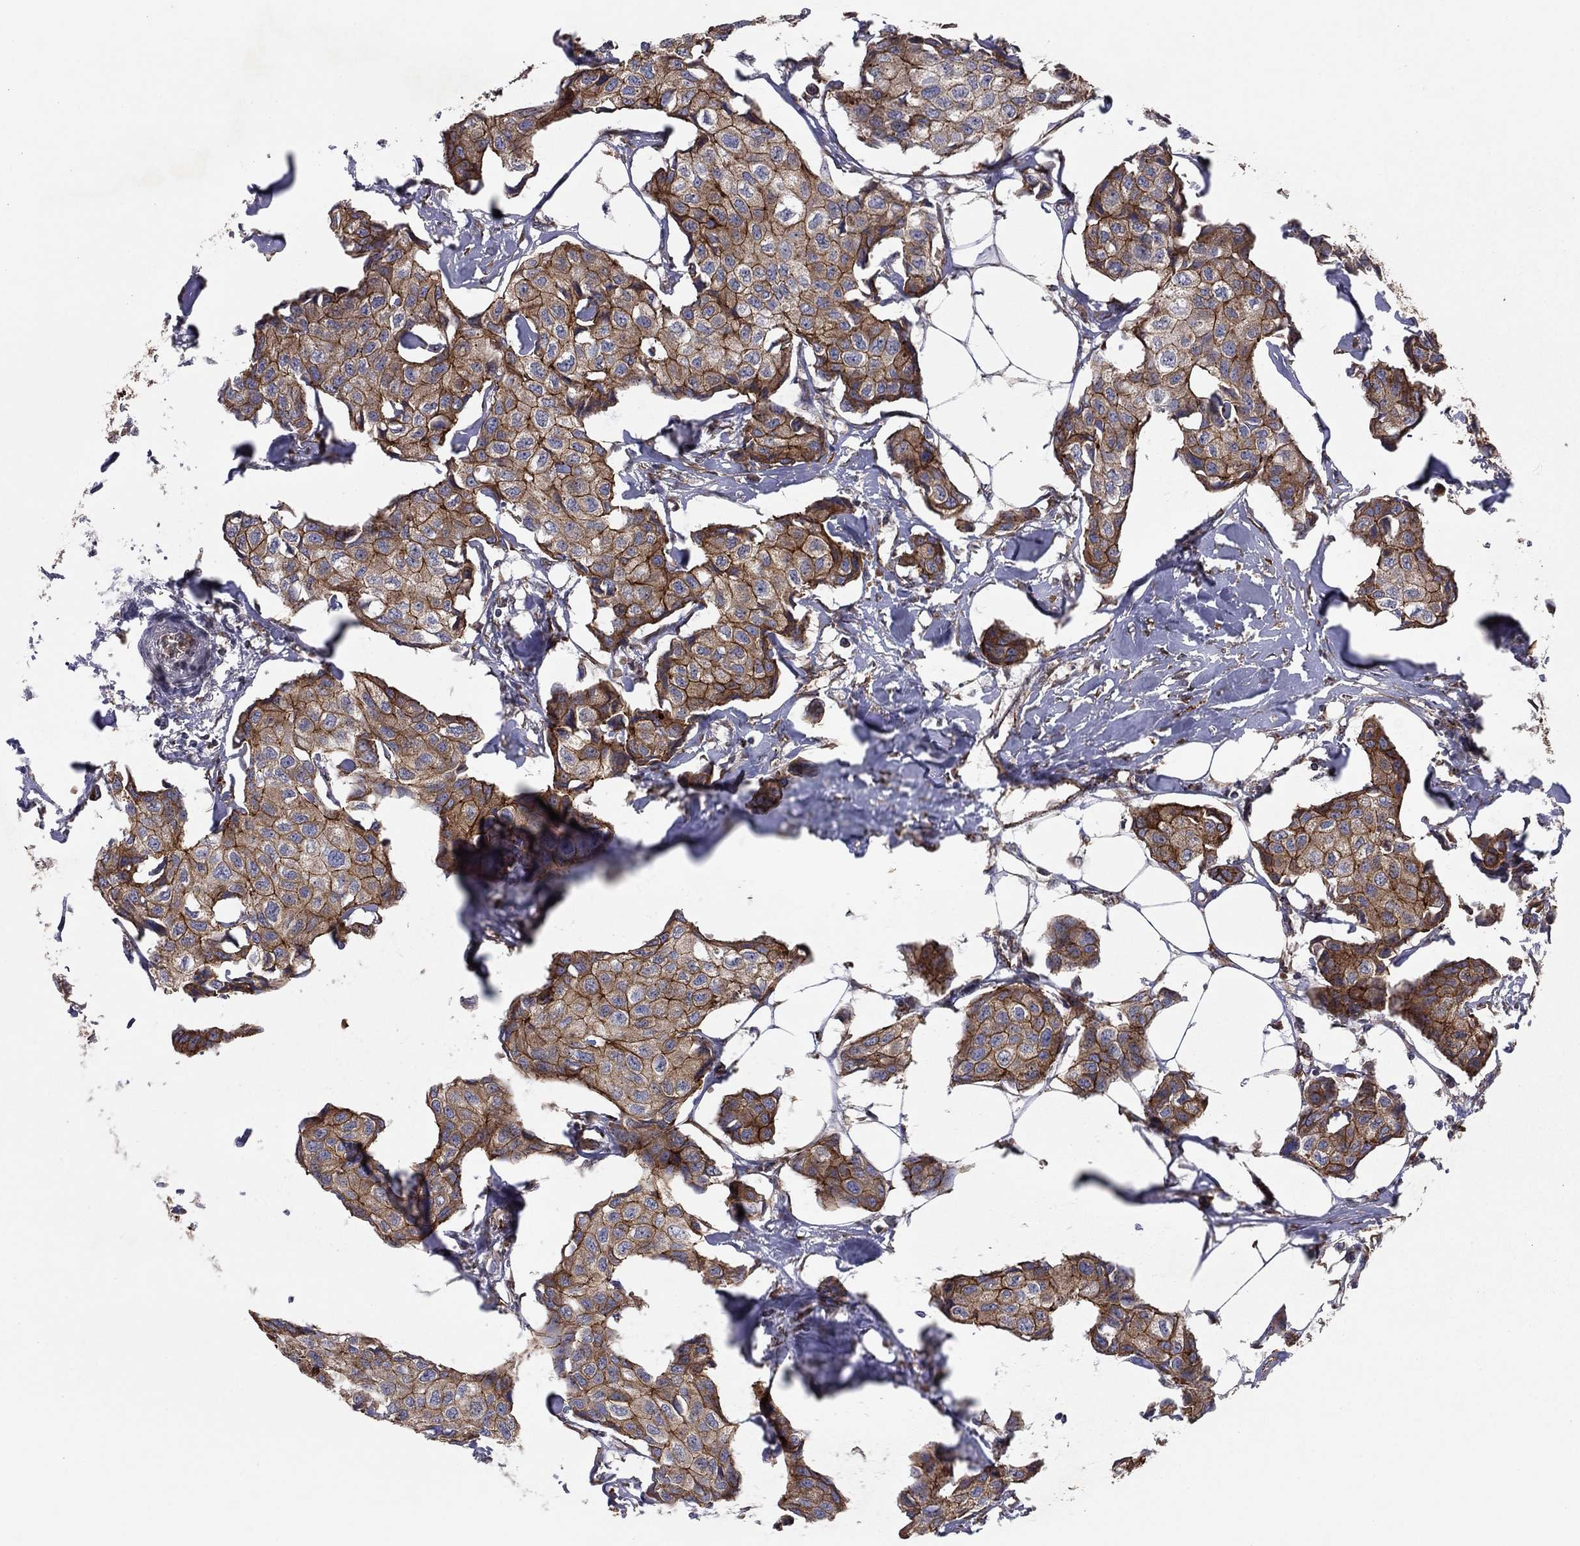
{"staining": {"intensity": "strong", "quantity": ">75%", "location": "cytoplasmic/membranous"}, "tissue": "breast cancer", "cell_type": "Tumor cells", "image_type": "cancer", "snomed": [{"axis": "morphology", "description": "Duct carcinoma"}, {"axis": "topography", "description": "Breast"}], "caption": "IHC (DAB (3,3'-diaminobenzidine)) staining of human intraductal carcinoma (breast) exhibits strong cytoplasmic/membranous protein staining in approximately >75% of tumor cells.", "gene": "YIF1A", "patient": {"sex": "female", "age": 80}}